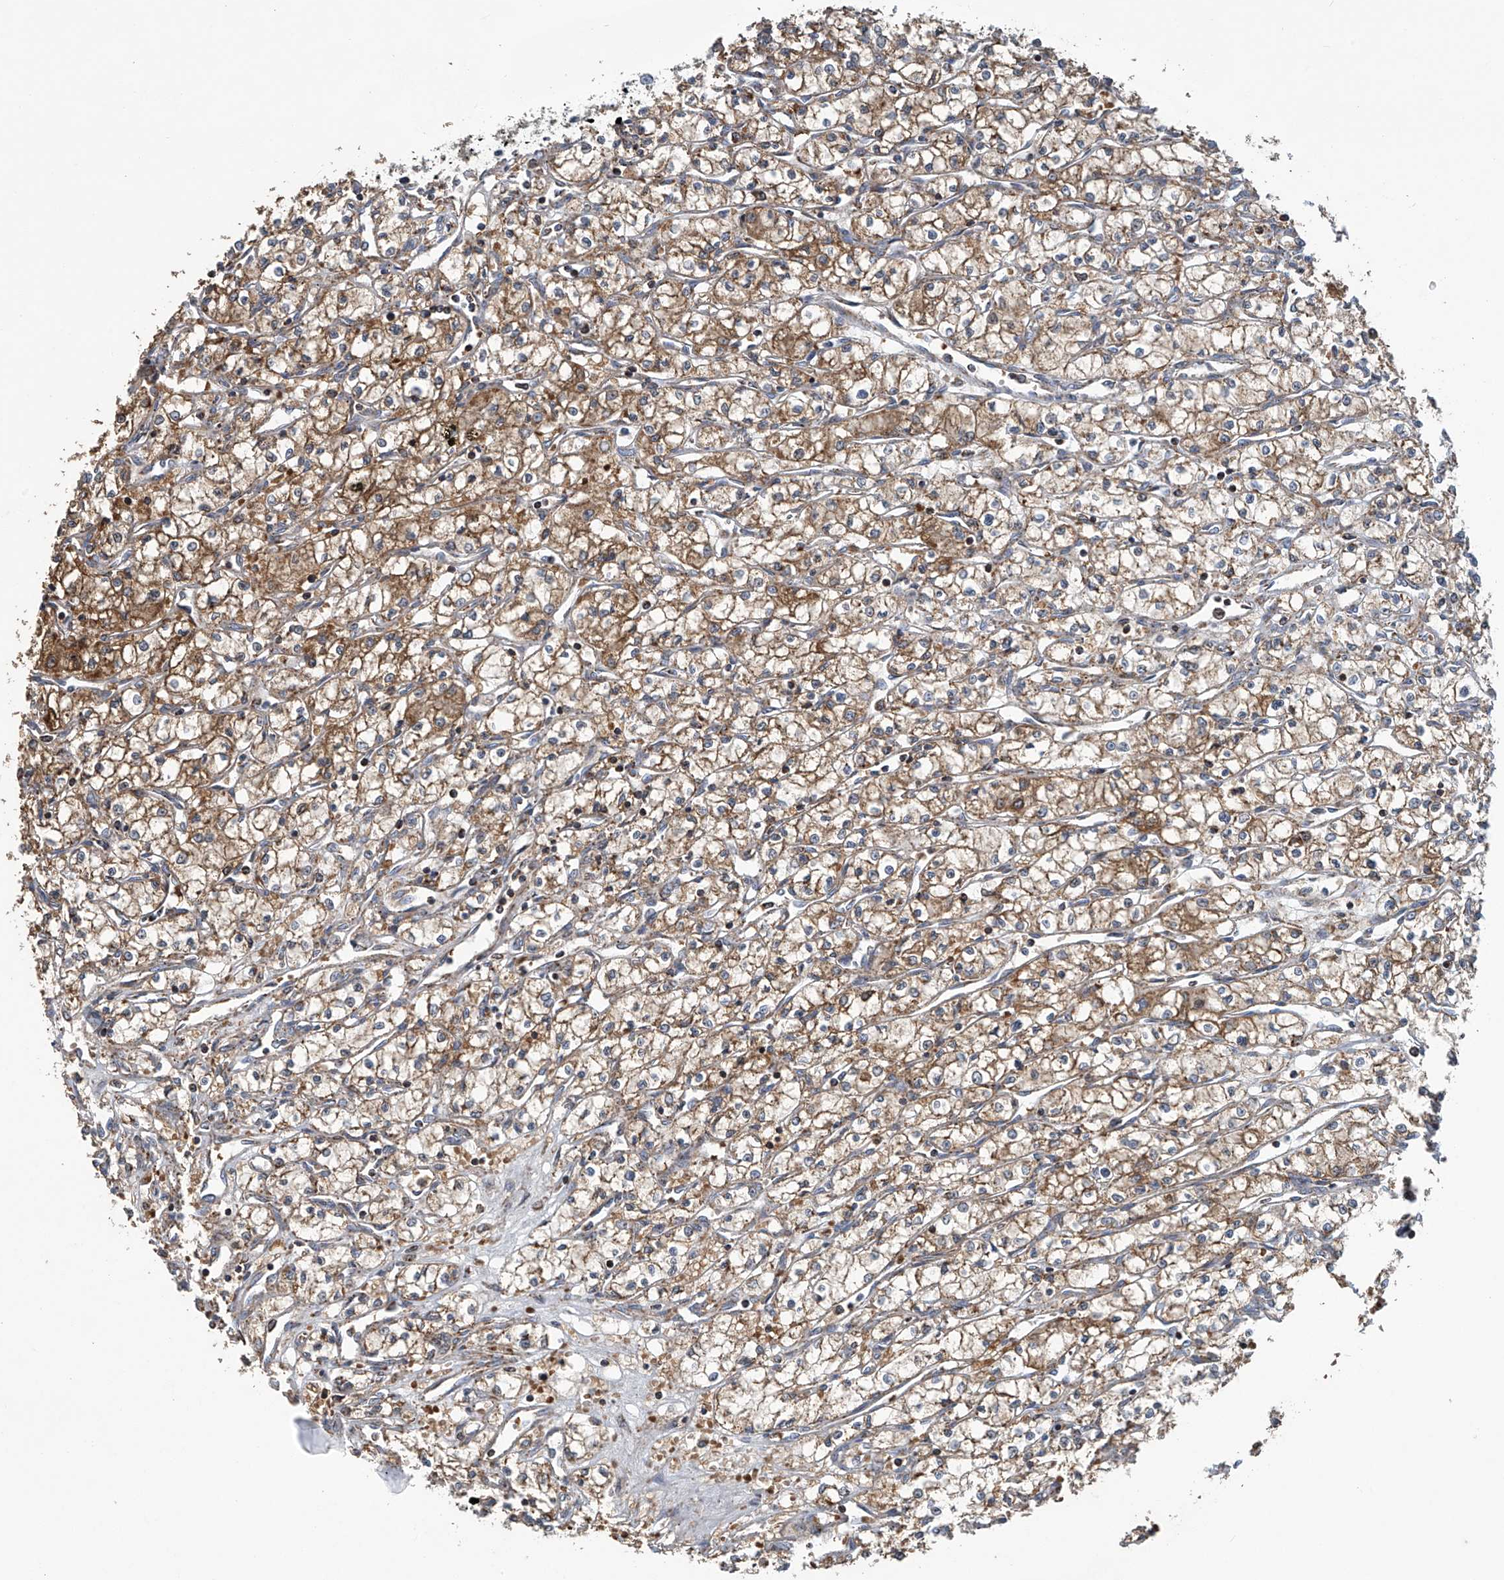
{"staining": {"intensity": "moderate", "quantity": ">75%", "location": "cytoplasmic/membranous"}, "tissue": "renal cancer", "cell_type": "Tumor cells", "image_type": "cancer", "snomed": [{"axis": "morphology", "description": "Adenocarcinoma, NOS"}, {"axis": "topography", "description": "Kidney"}], "caption": "Brown immunohistochemical staining in human renal cancer (adenocarcinoma) exhibits moderate cytoplasmic/membranous positivity in about >75% of tumor cells. (DAB IHC, brown staining for protein, blue staining for nuclei).", "gene": "COMMD1", "patient": {"sex": "male", "age": 59}}